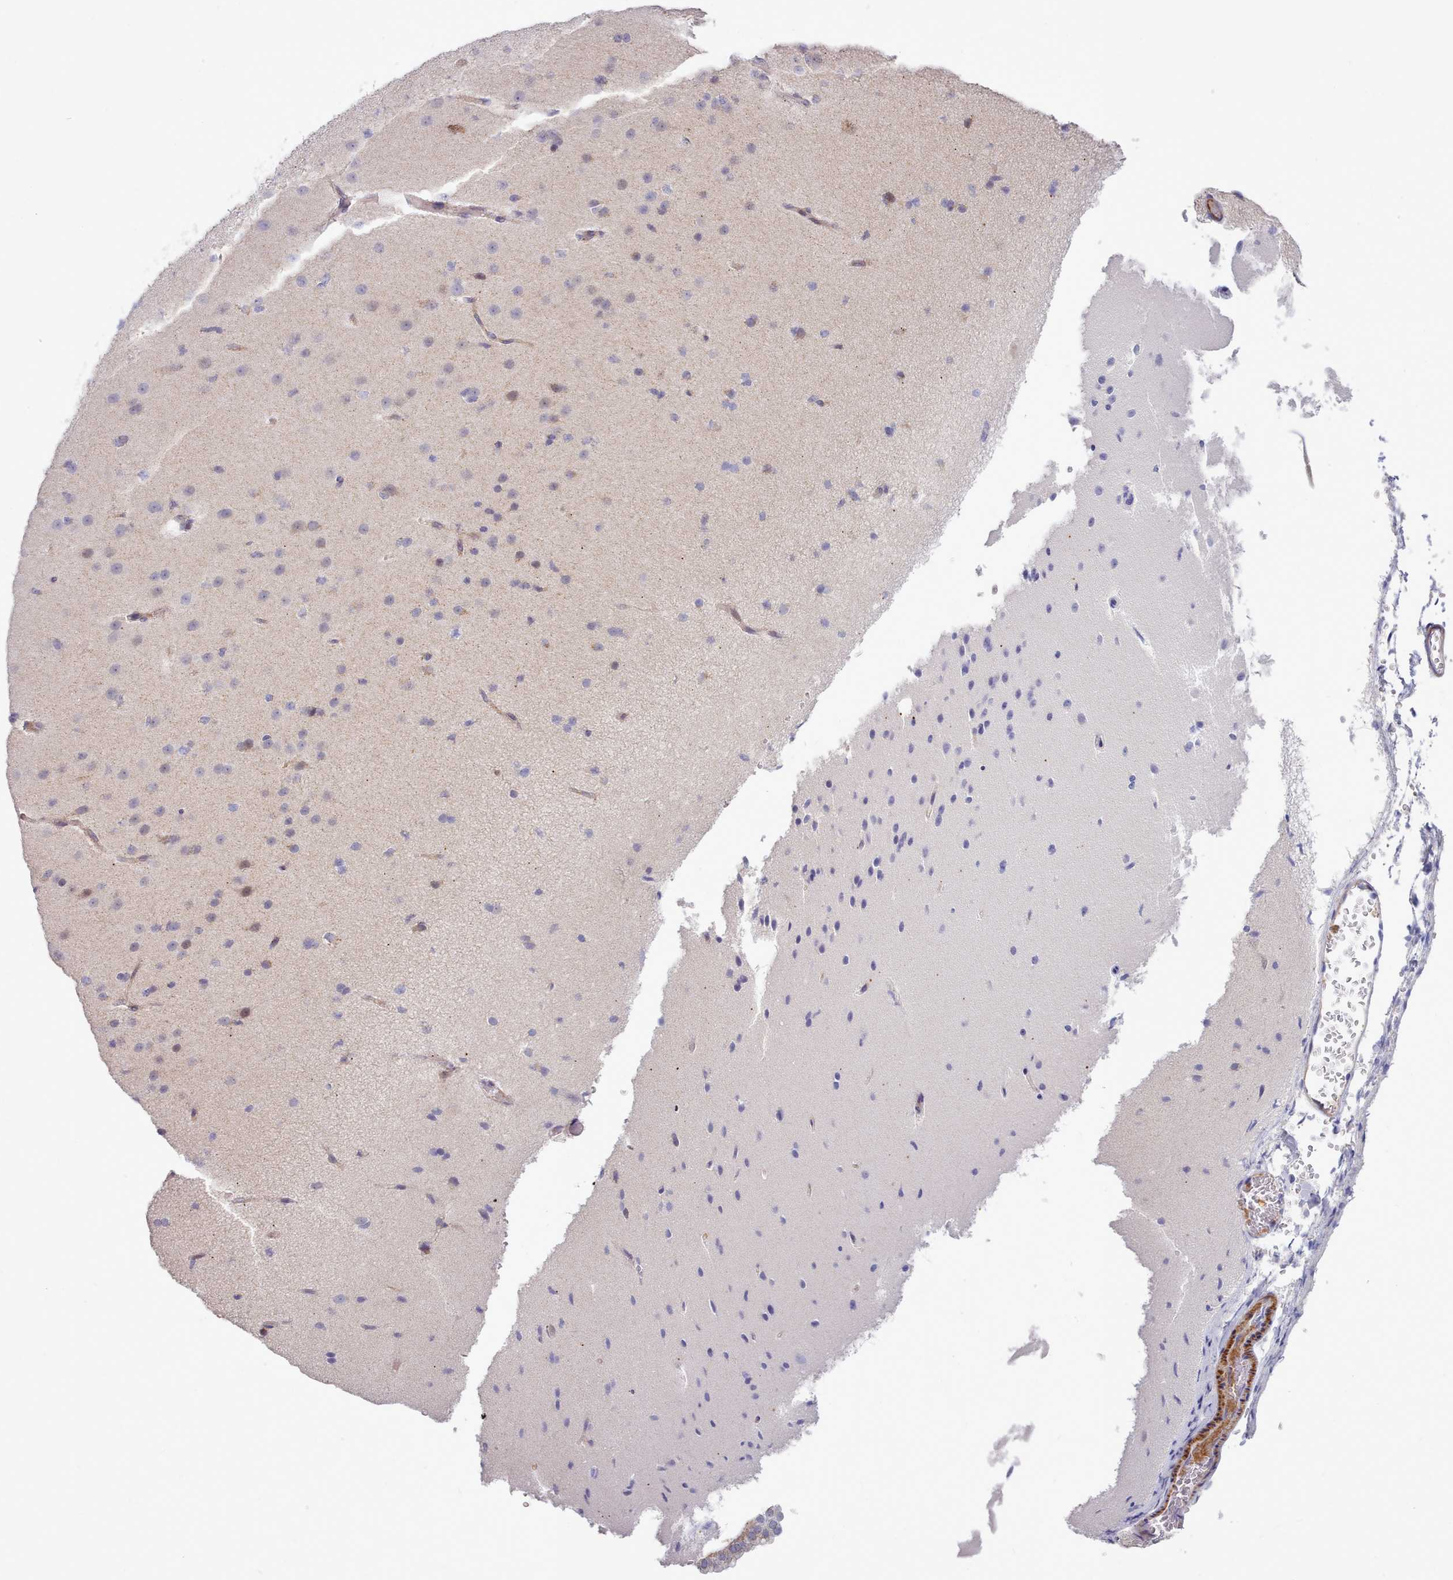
{"staining": {"intensity": "weak", "quantity": "25%-75%", "location": "cytoplasmic/membranous"}, "tissue": "cerebral cortex", "cell_type": "Endothelial cells", "image_type": "normal", "snomed": [{"axis": "morphology", "description": "Normal tissue, NOS"}, {"axis": "morphology", "description": "Developmental malformation"}, {"axis": "topography", "description": "Cerebral cortex"}], "caption": "DAB immunohistochemical staining of normal human cerebral cortex exhibits weak cytoplasmic/membranous protein positivity in approximately 25%-75% of endothelial cells.", "gene": "MRPL21", "patient": {"sex": "female", "age": 30}}